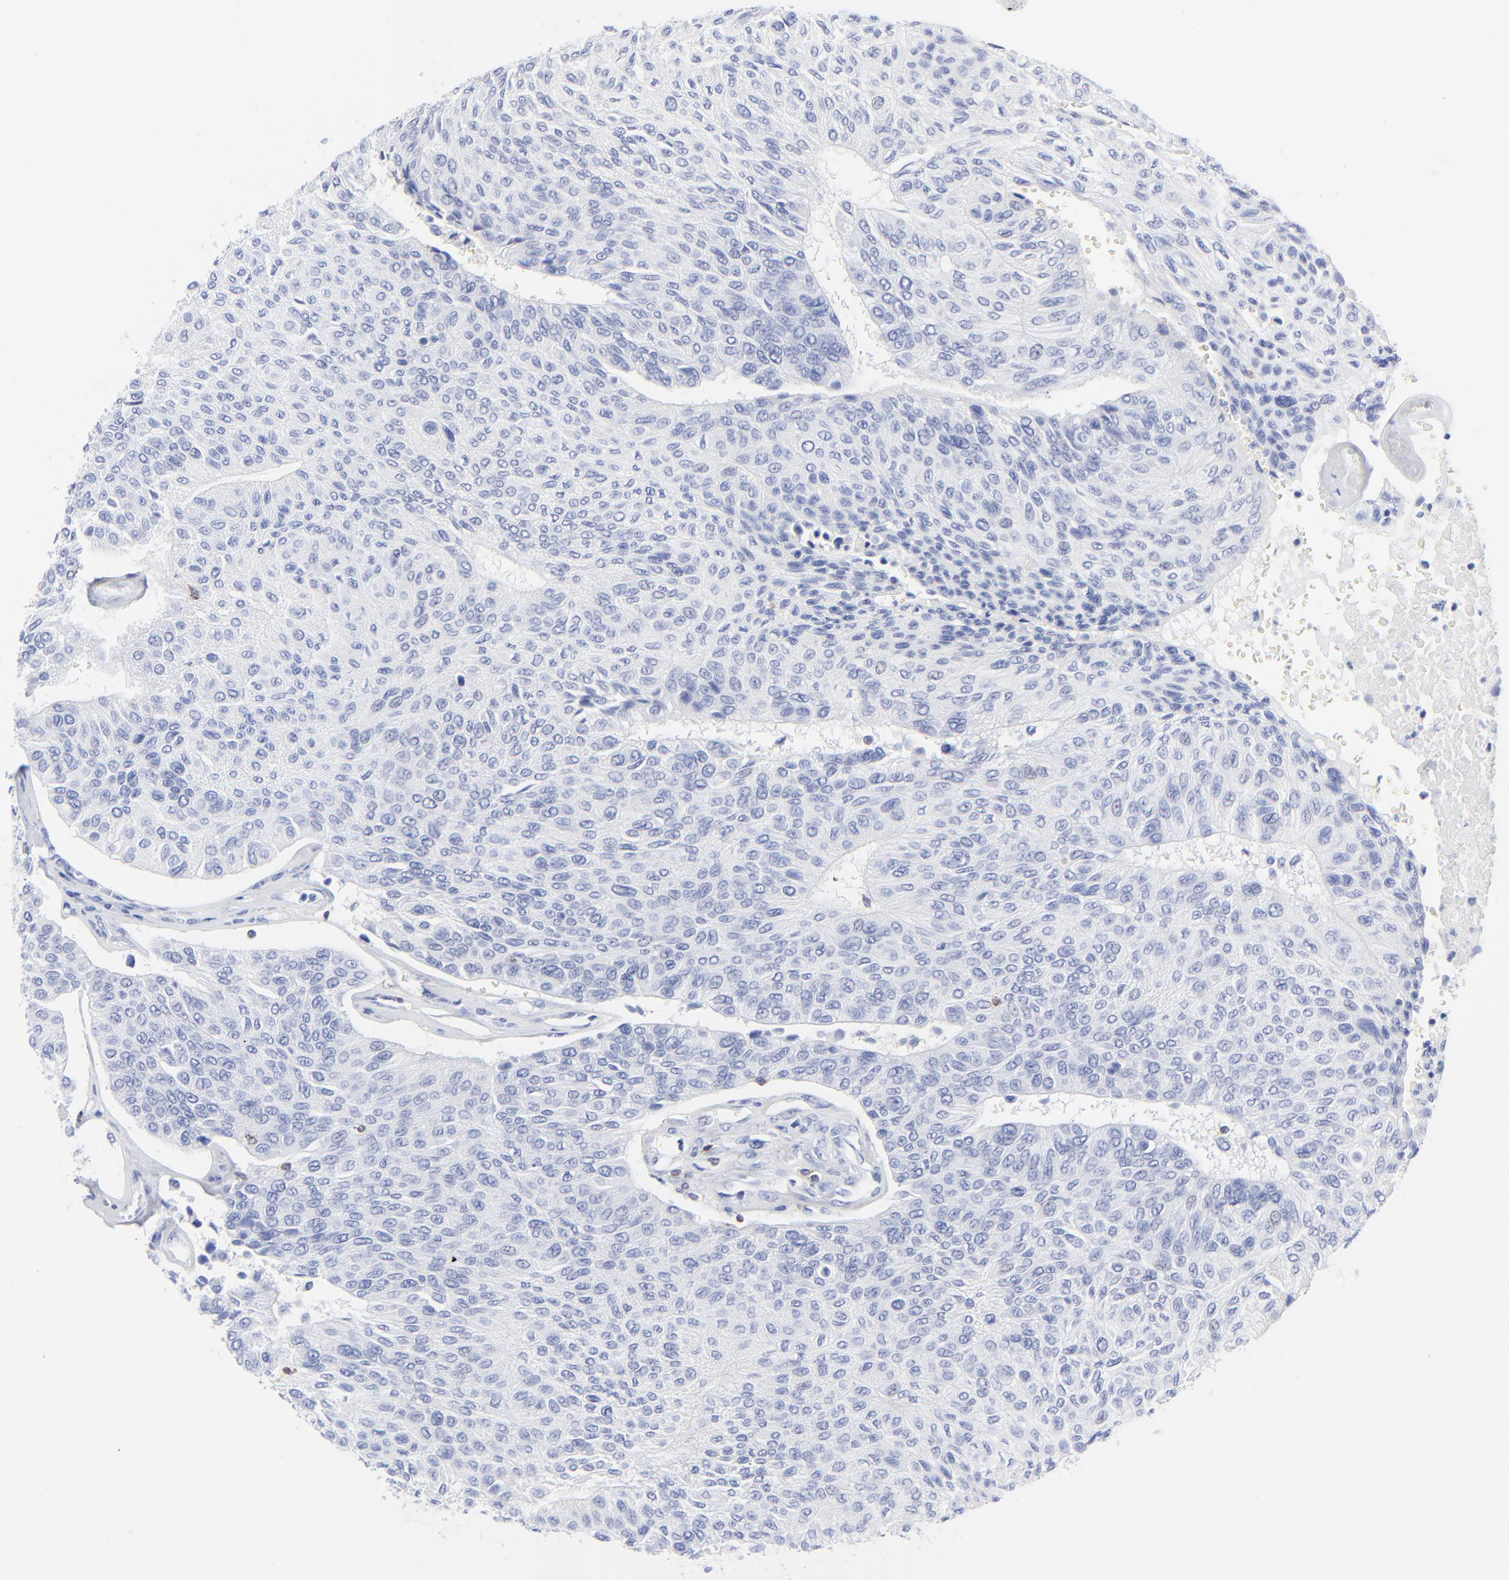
{"staining": {"intensity": "negative", "quantity": "none", "location": "none"}, "tissue": "urothelial cancer", "cell_type": "Tumor cells", "image_type": "cancer", "snomed": [{"axis": "morphology", "description": "Urothelial carcinoma, High grade"}, {"axis": "topography", "description": "Urinary bladder"}], "caption": "Urothelial cancer was stained to show a protein in brown. There is no significant positivity in tumor cells.", "gene": "LCK", "patient": {"sex": "male", "age": 66}}